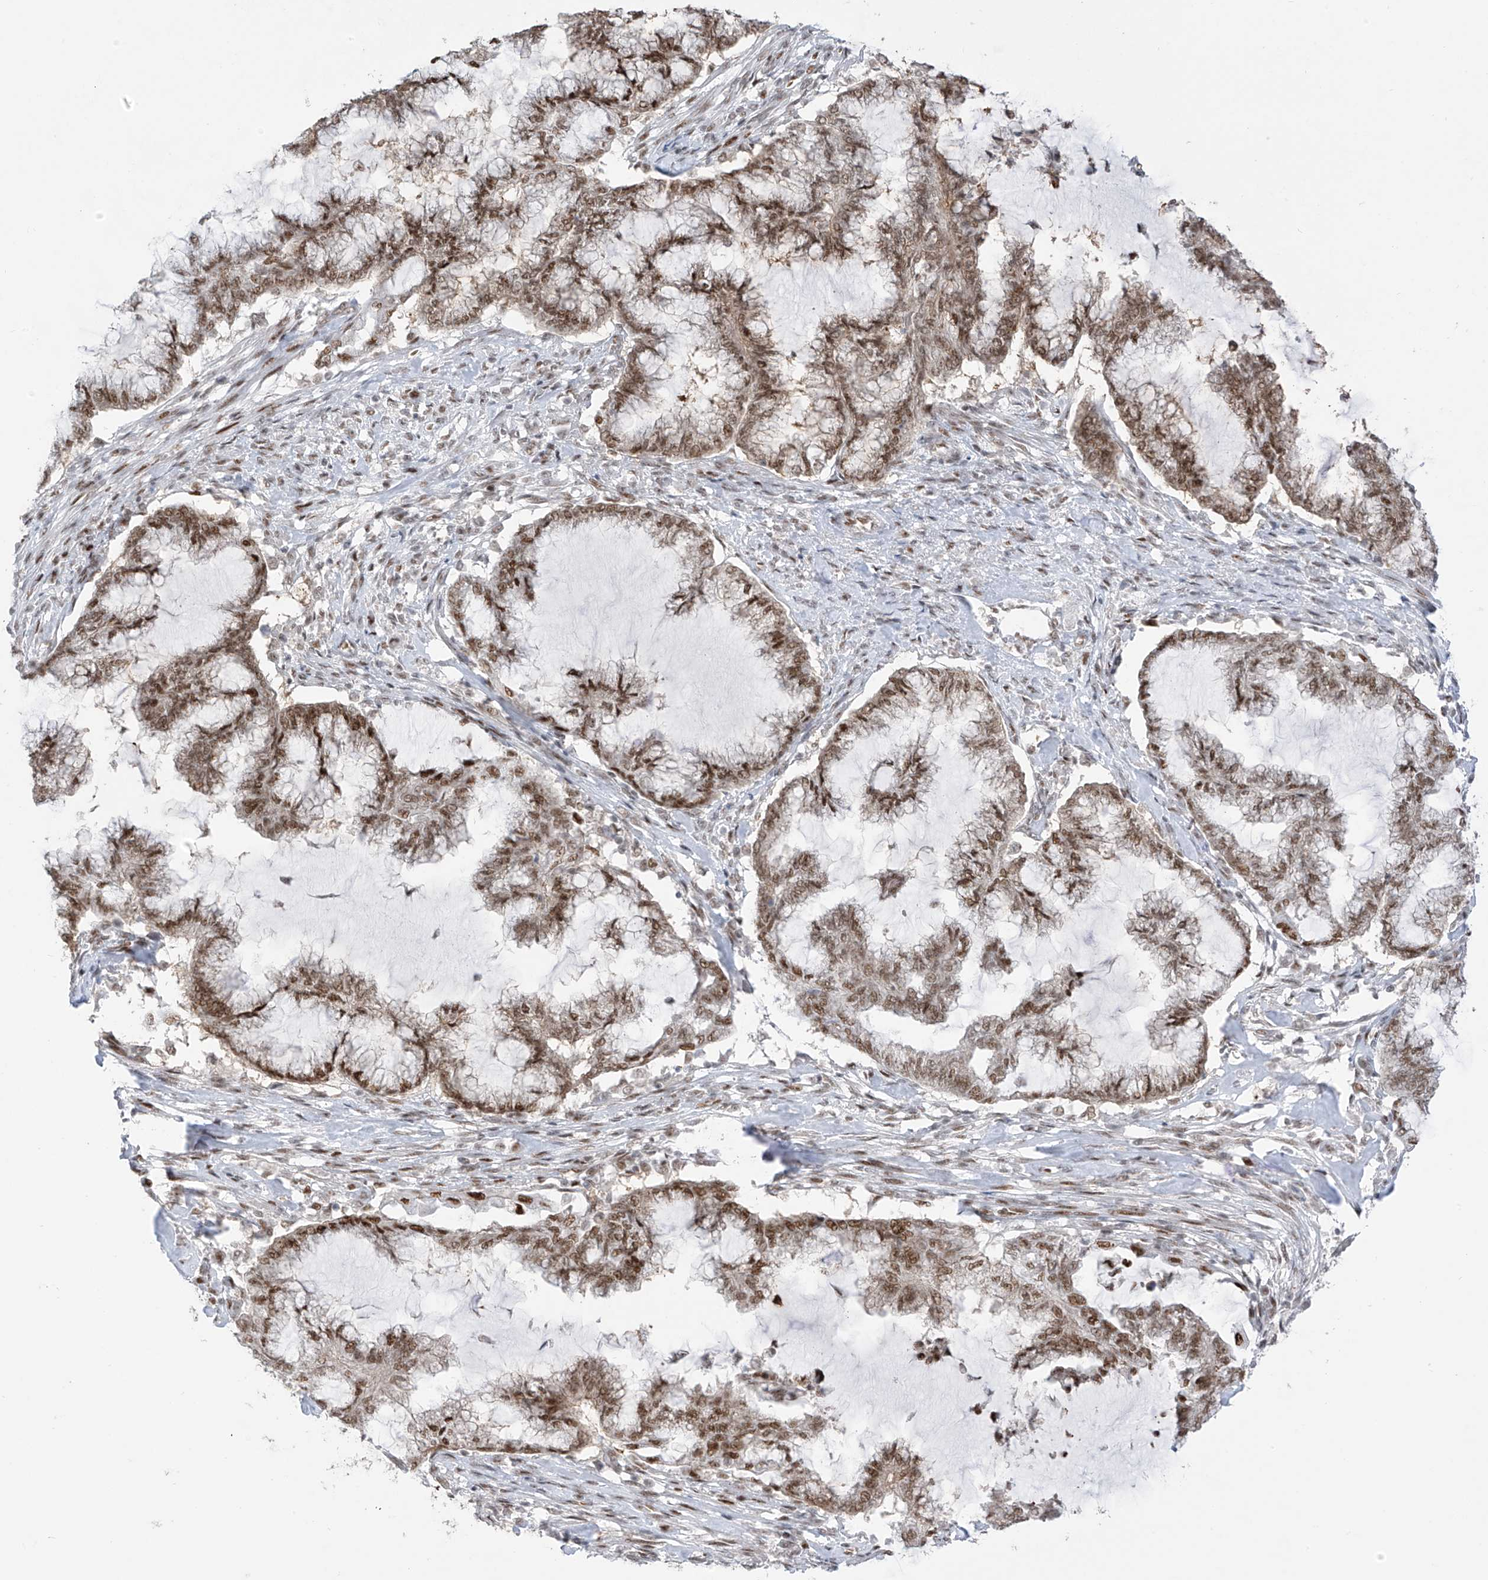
{"staining": {"intensity": "moderate", "quantity": ">75%", "location": "nuclear"}, "tissue": "endometrial cancer", "cell_type": "Tumor cells", "image_type": "cancer", "snomed": [{"axis": "morphology", "description": "Adenocarcinoma, NOS"}, {"axis": "topography", "description": "Endometrium"}], "caption": "Human adenocarcinoma (endometrial) stained for a protein (brown) demonstrates moderate nuclear positive expression in approximately >75% of tumor cells.", "gene": "ZCWPW2", "patient": {"sex": "female", "age": 86}}